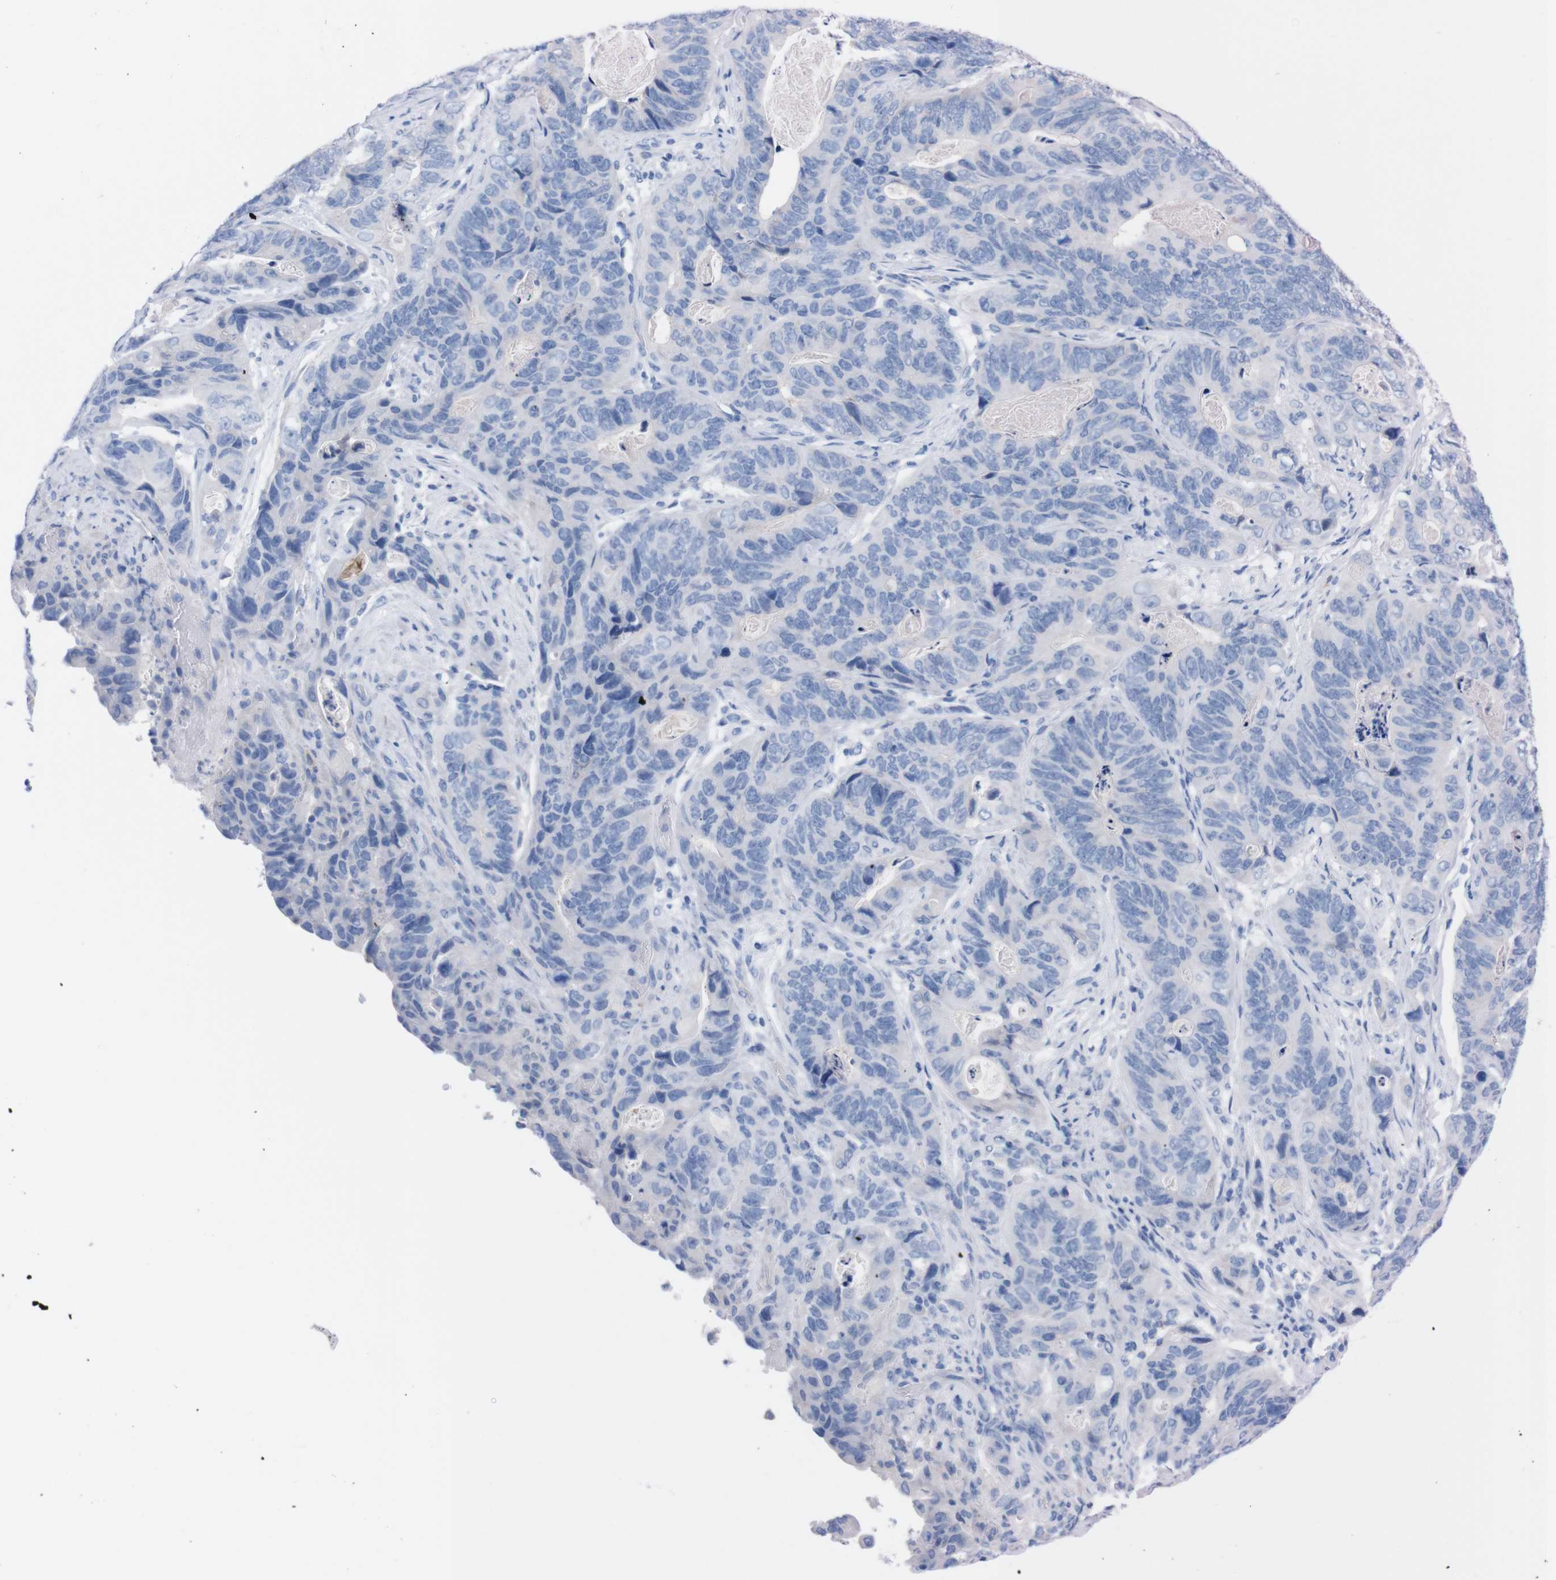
{"staining": {"intensity": "negative", "quantity": "none", "location": "none"}, "tissue": "stomach cancer", "cell_type": "Tumor cells", "image_type": "cancer", "snomed": [{"axis": "morphology", "description": "Adenocarcinoma, NOS"}, {"axis": "topography", "description": "Stomach"}], "caption": "The image reveals no staining of tumor cells in stomach adenocarcinoma.", "gene": "TMEM243", "patient": {"sex": "female", "age": 89}}